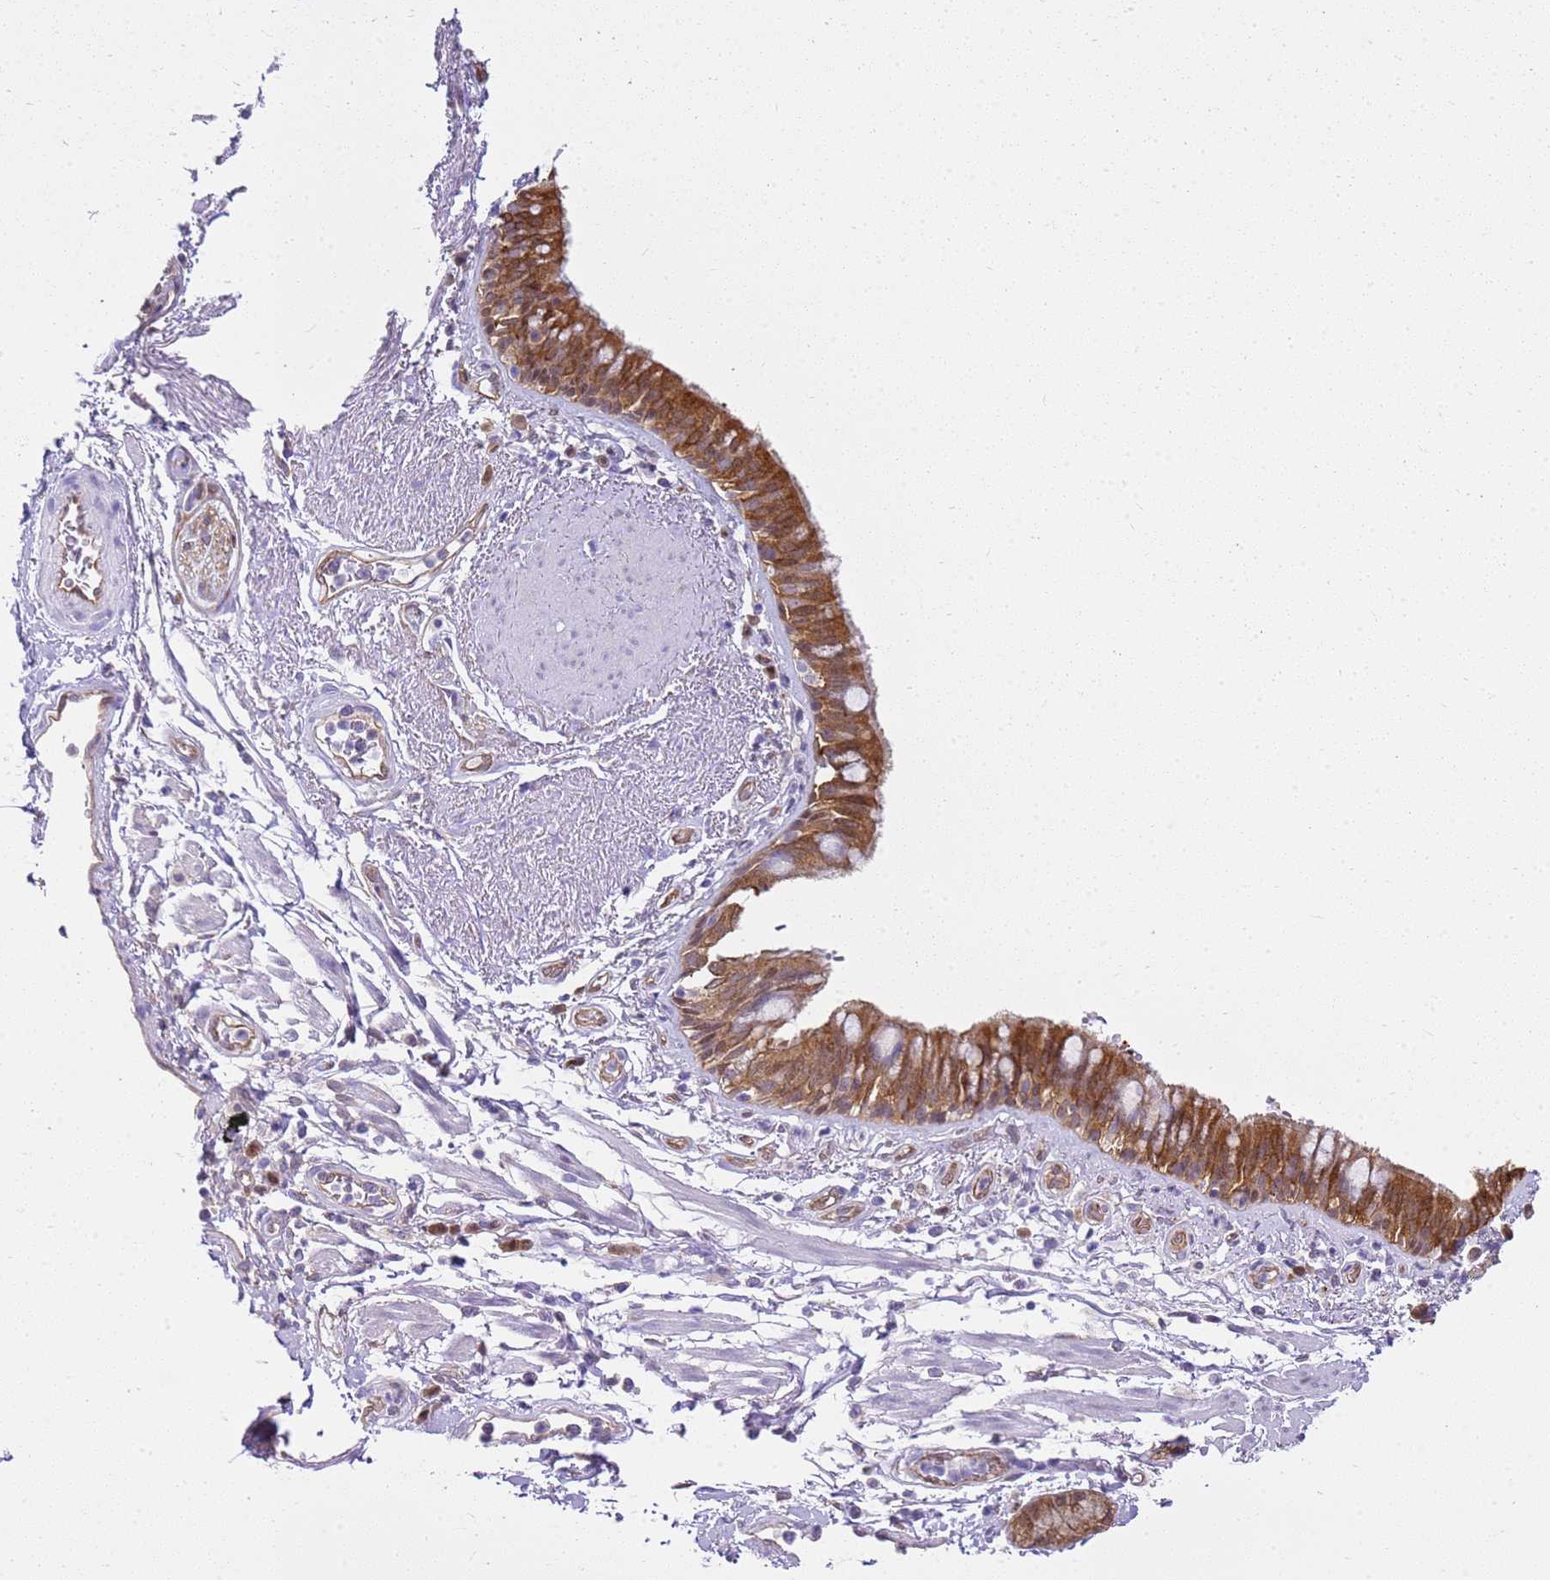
{"staining": {"intensity": "moderate", "quantity": ">75%", "location": "cytoplasmic/membranous"}, "tissue": "bronchus", "cell_type": "Respiratory epithelial cells", "image_type": "normal", "snomed": [{"axis": "morphology", "description": "Normal tissue, NOS"}, {"axis": "morphology", "description": "Neoplasm, uncertain whether benign or malignant"}, {"axis": "topography", "description": "Bronchus"}, {"axis": "topography", "description": "Lung"}], "caption": "An IHC photomicrograph of unremarkable tissue is shown. Protein staining in brown shows moderate cytoplasmic/membranous positivity in bronchus within respiratory epithelial cells. Nuclei are stained in blue.", "gene": "YWHAE", "patient": {"sex": "male", "age": 55}}